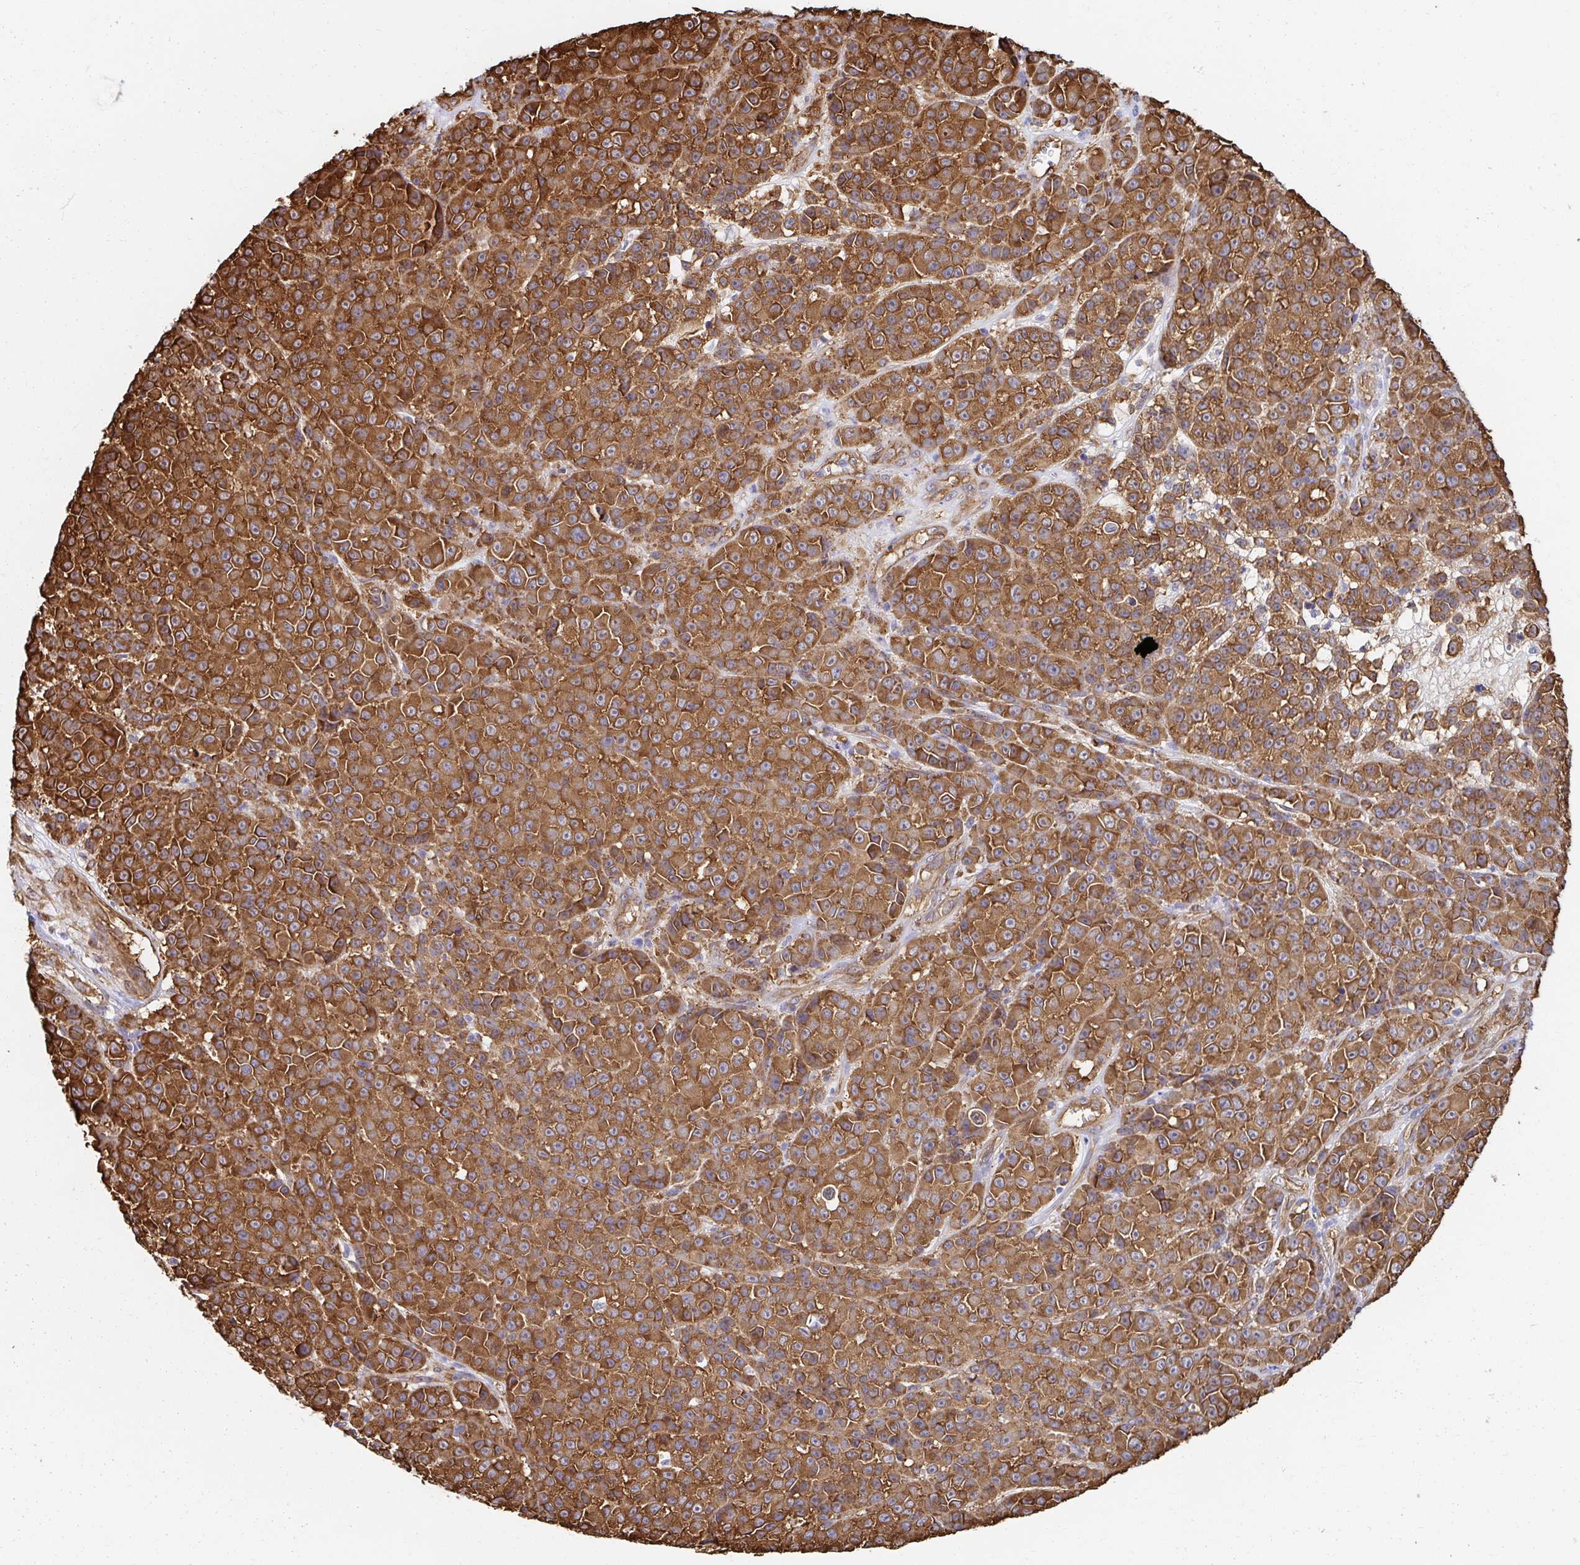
{"staining": {"intensity": "strong", "quantity": ">75%", "location": "cytoplasmic/membranous"}, "tissue": "melanoma", "cell_type": "Tumor cells", "image_type": "cancer", "snomed": [{"axis": "morphology", "description": "Malignant melanoma, NOS"}, {"axis": "topography", "description": "Skin"}, {"axis": "topography", "description": "Skin of back"}], "caption": "The micrograph reveals staining of melanoma, revealing strong cytoplasmic/membranous protein expression (brown color) within tumor cells.", "gene": "CTTN", "patient": {"sex": "male", "age": 91}}